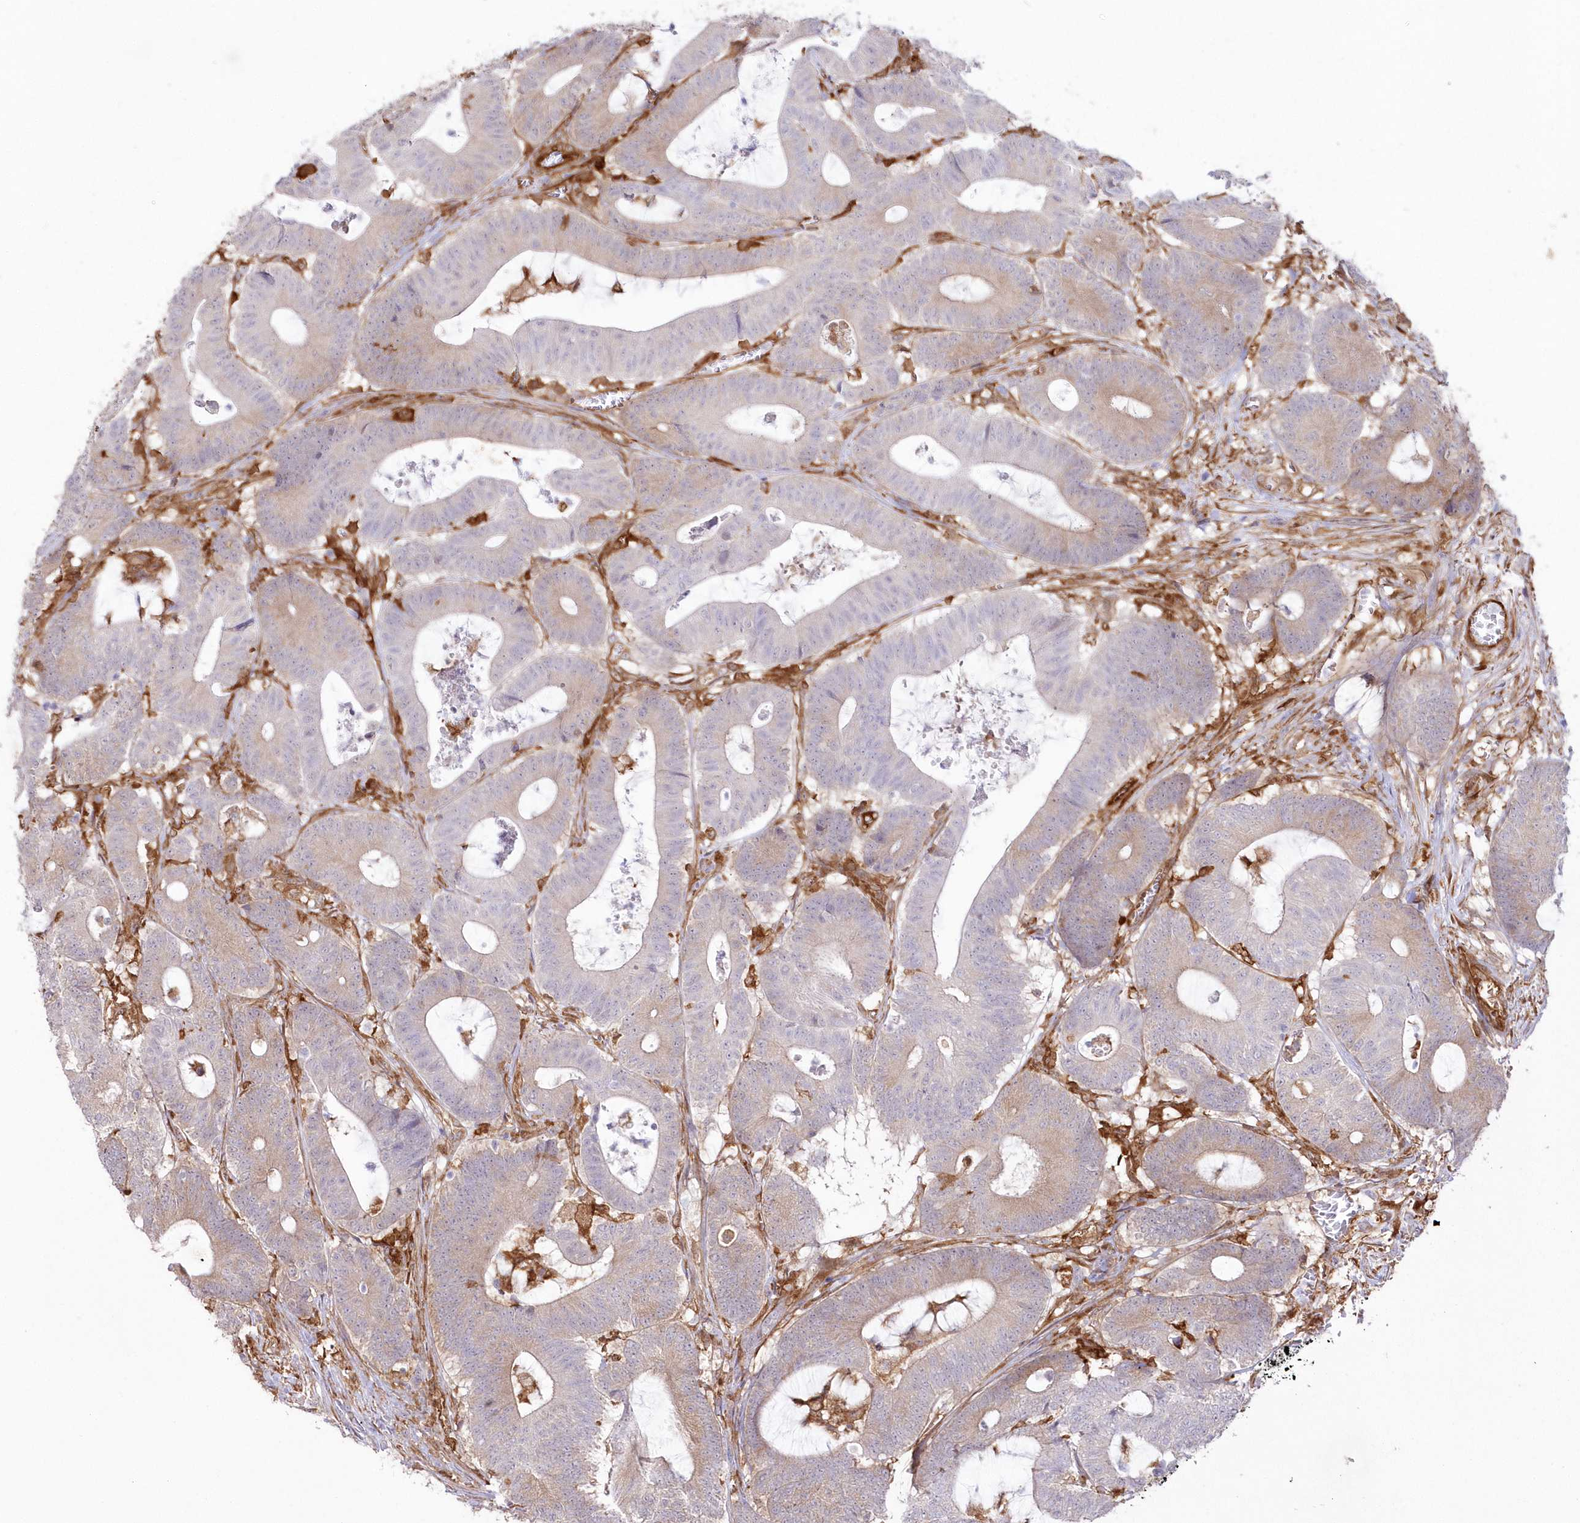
{"staining": {"intensity": "moderate", "quantity": "<25%", "location": "cytoplasmic/membranous"}, "tissue": "colorectal cancer", "cell_type": "Tumor cells", "image_type": "cancer", "snomed": [{"axis": "morphology", "description": "Adenocarcinoma, NOS"}, {"axis": "topography", "description": "Colon"}], "caption": "Immunohistochemical staining of colorectal adenocarcinoma demonstrates low levels of moderate cytoplasmic/membranous protein positivity in about <25% of tumor cells. The staining was performed using DAB (3,3'-diaminobenzidine) to visualize the protein expression in brown, while the nuclei were stained in blue with hematoxylin (Magnification: 20x).", "gene": "SH3PXD2B", "patient": {"sex": "female", "age": 84}}